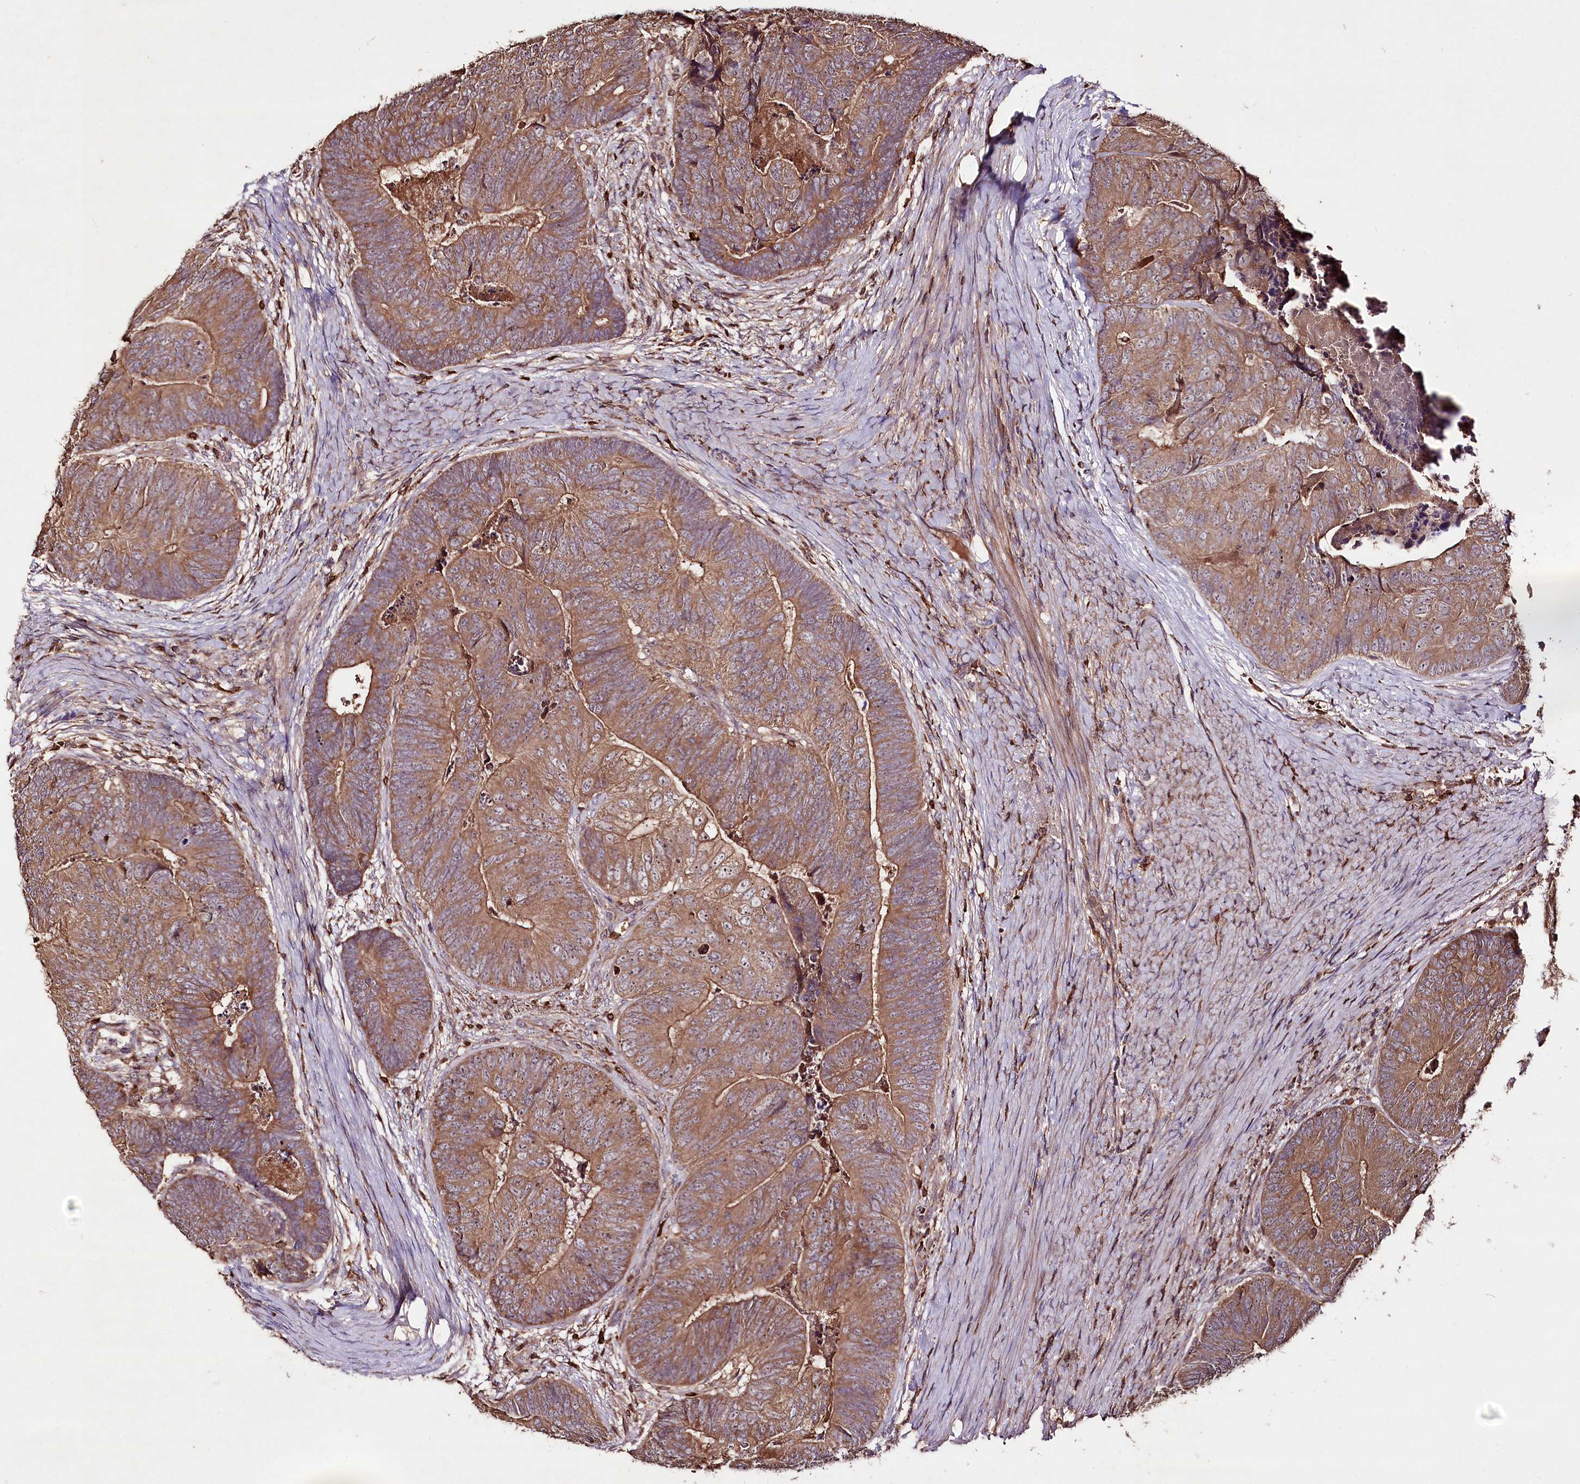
{"staining": {"intensity": "moderate", "quantity": ">75%", "location": "cytoplasmic/membranous"}, "tissue": "colorectal cancer", "cell_type": "Tumor cells", "image_type": "cancer", "snomed": [{"axis": "morphology", "description": "Adenocarcinoma, NOS"}, {"axis": "topography", "description": "Colon"}], "caption": "DAB (3,3'-diaminobenzidine) immunohistochemical staining of colorectal adenocarcinoma displays moderate cytoplasmic/membranous protein positivity in about >75% of tumor cells.", "gene": "FAM53B", "patient": {"sex": "female", "age": 67}}